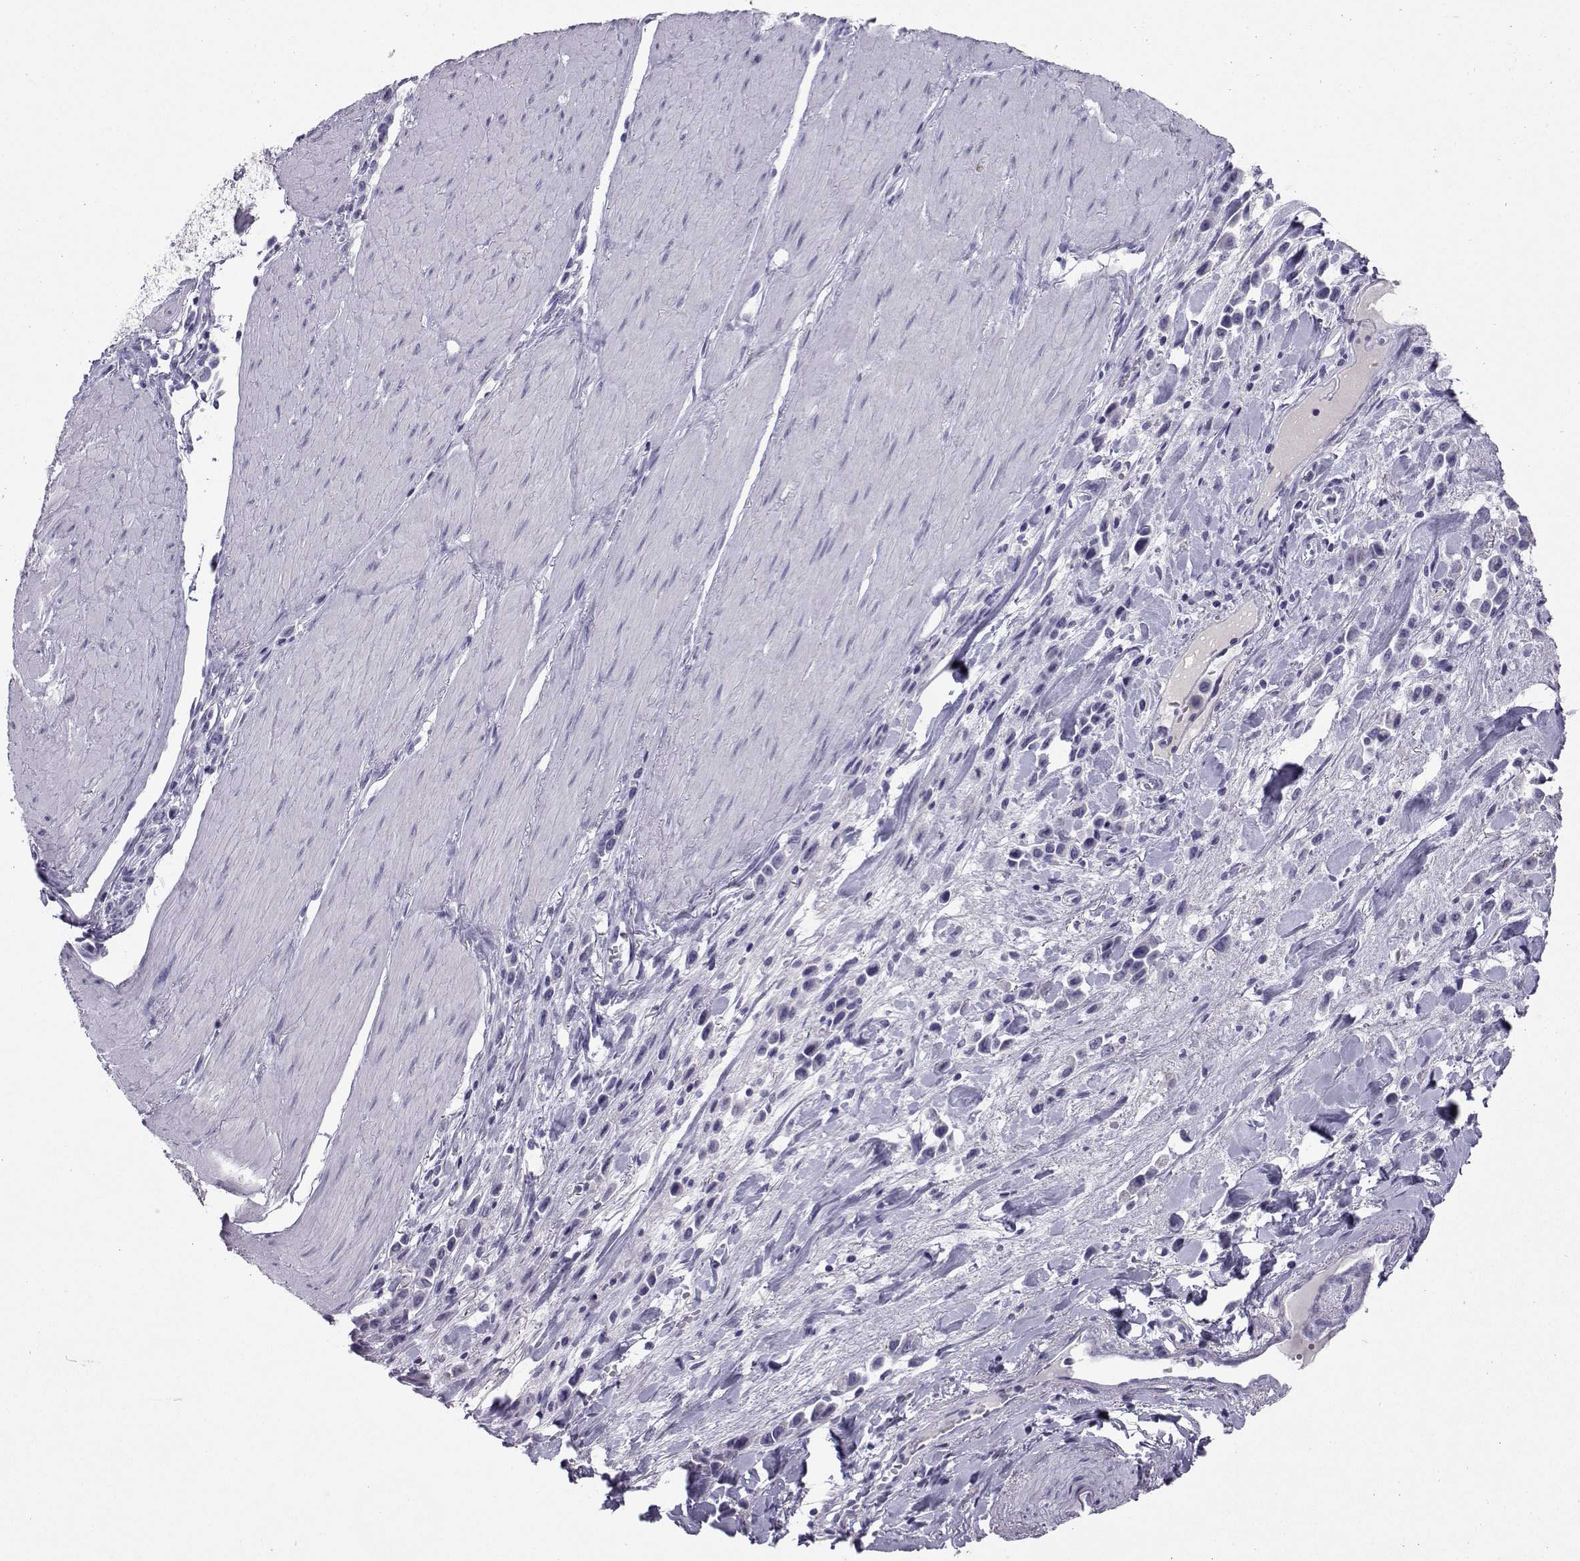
{"staining": {"intensity": "negative", "quantity": "none", "location": "none"}, "tissue": "stomach cancer", "cell_type": "Tumor cells", "image_type": "cancer", "snomed": [{"axis": "morphology", "description": "Adenocarcinoma, NOS"}, {"axis": "topography", "description": "Stomach"}], "caption": "The image demonstrates no significant positivity in tumor cells of stomach adenocarcinoma.", "gene": "SST", "patient": {"sex": "male", "age": 47}}